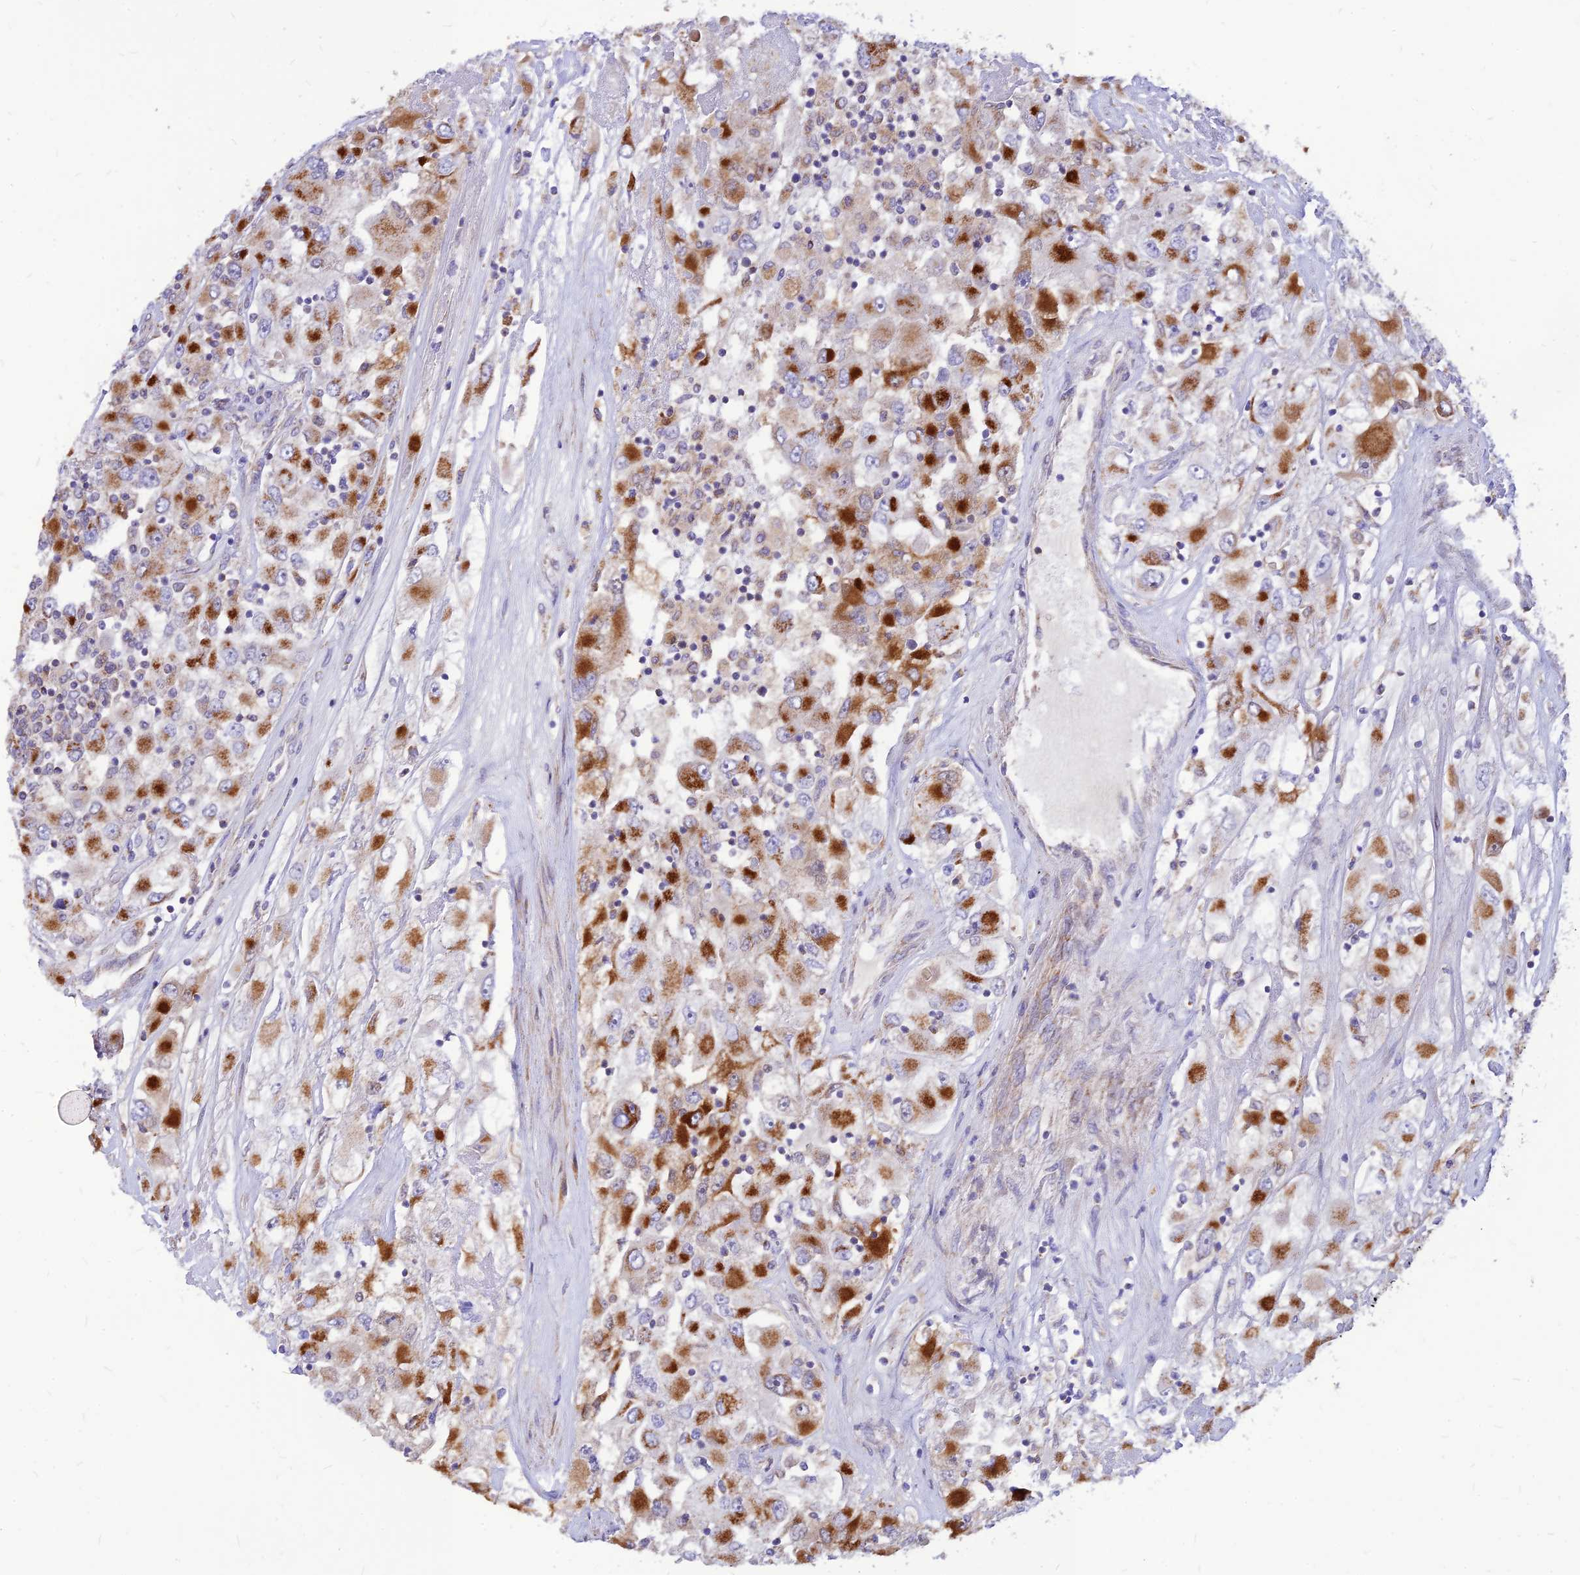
{"staining": {"intensity": "strong", "quantity": "25%-75%", "location": "cytoplasmic/membranous"}, "tissue": "renal cancer", "cell_type": "Tumor cells", "image_type": "cancer", "snomed": [{"axis": "morphology", "description": "Adenocarcinoma, NOS"}, {"axis": "topography", "description": "Kidney"}], "caption": "Renal cancer (adenocarcinoma) stained with DAB (3,3'-diaminobenzidine) IHC displays high levels of strong cytoplasmic/membranous expression in about 25%-75% of tumor cells.", "gene": "ECI1", "patient": {"sex": "female", "age": 52}}